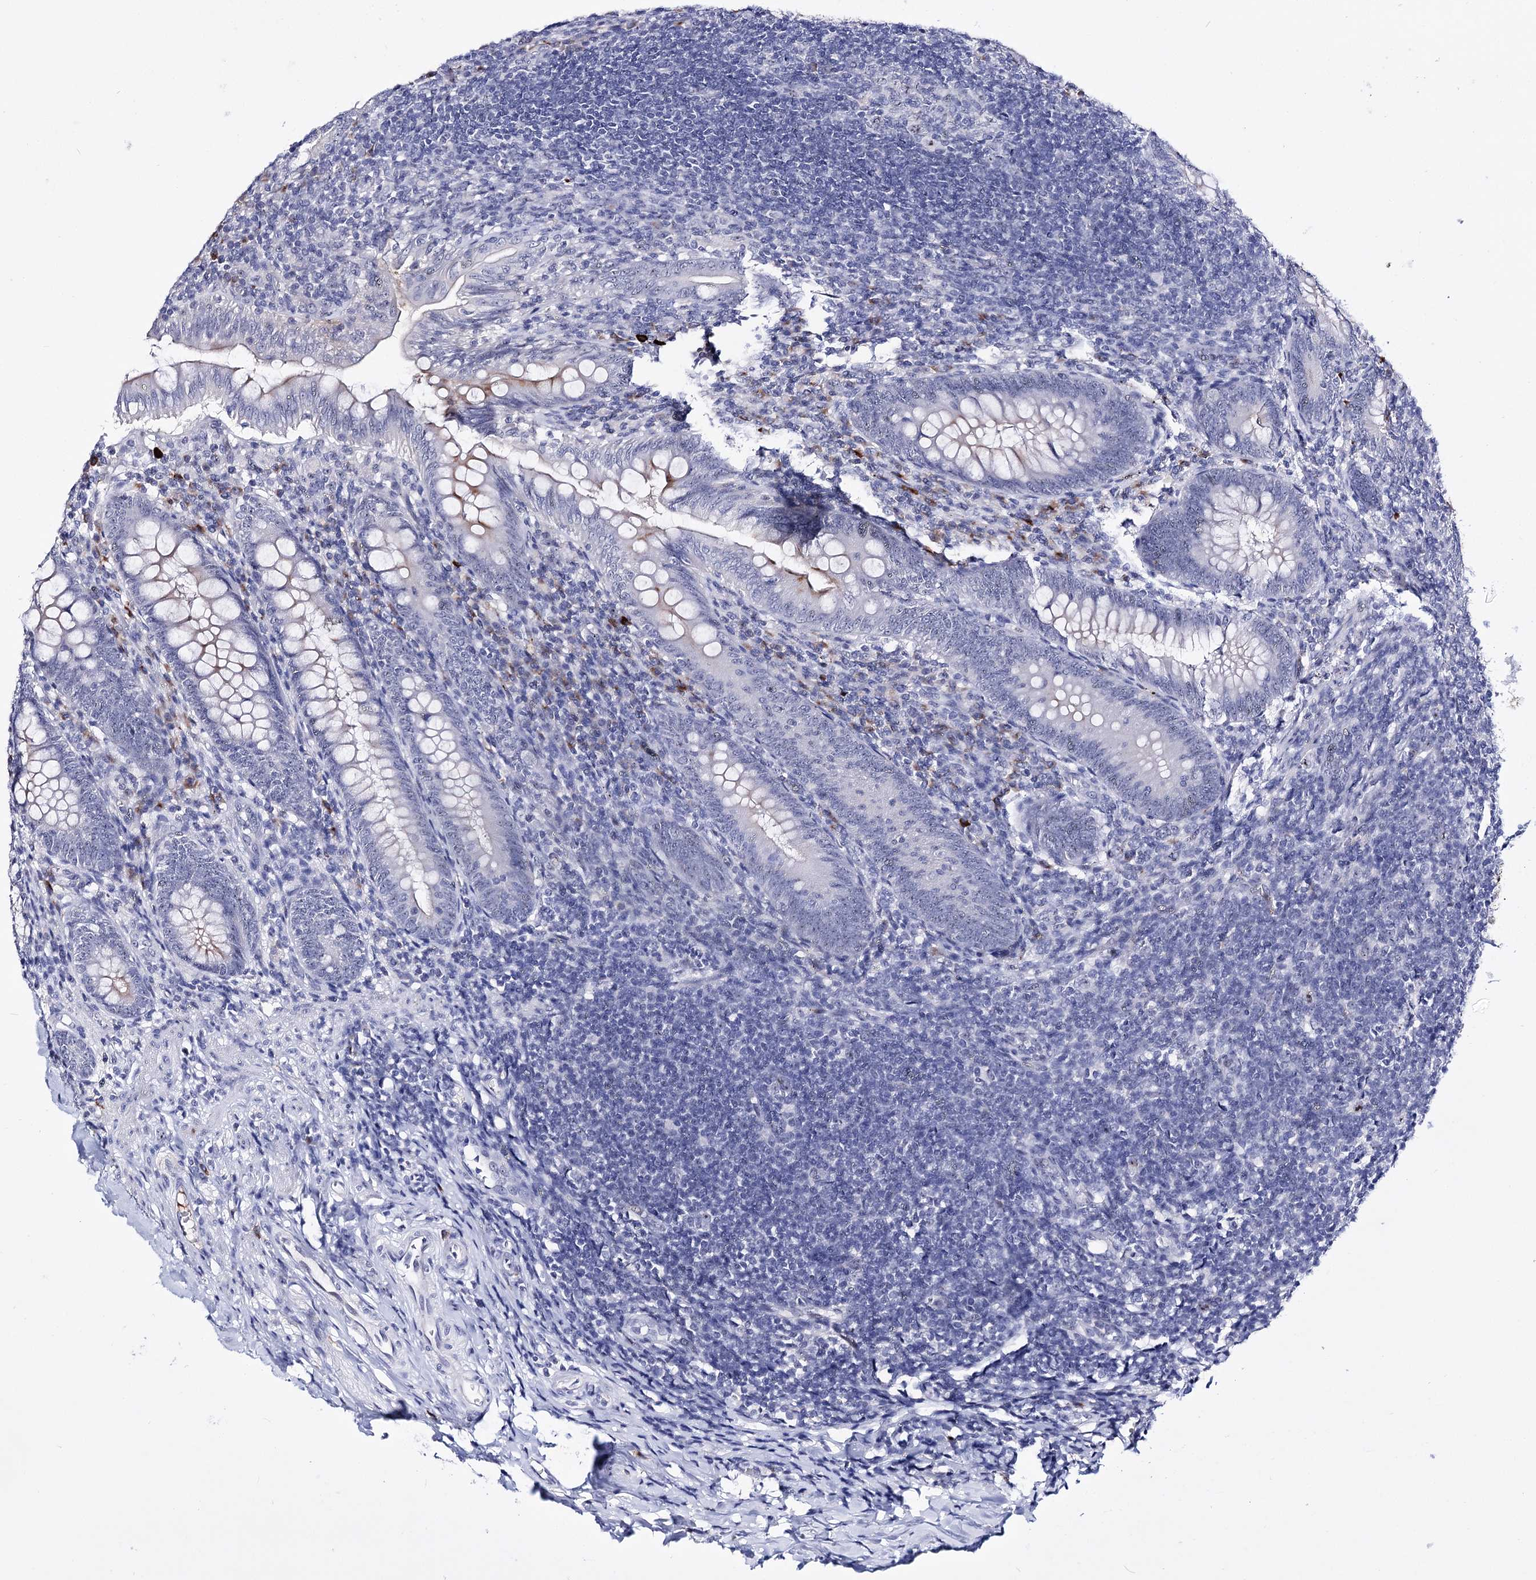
{"staining": {"intensity": "negative", "quantity": "none", "location": "none"}, "tissue": "appendix", "cell_type": "Glandular cells", "image_type": "normal", "snomed": [{"axis": "morphology", "description": "Normal tissue, NOS"}, {"axis": "topography", "description": "Appendix"}], "caption": "Immunohistochemistry photomicrograph of unremarkable appendix stained for a protein (brown), which reveals no expression in glandular cells.", "gene": "PCGF5", "patient": {"sex": "male", "age": 14}}